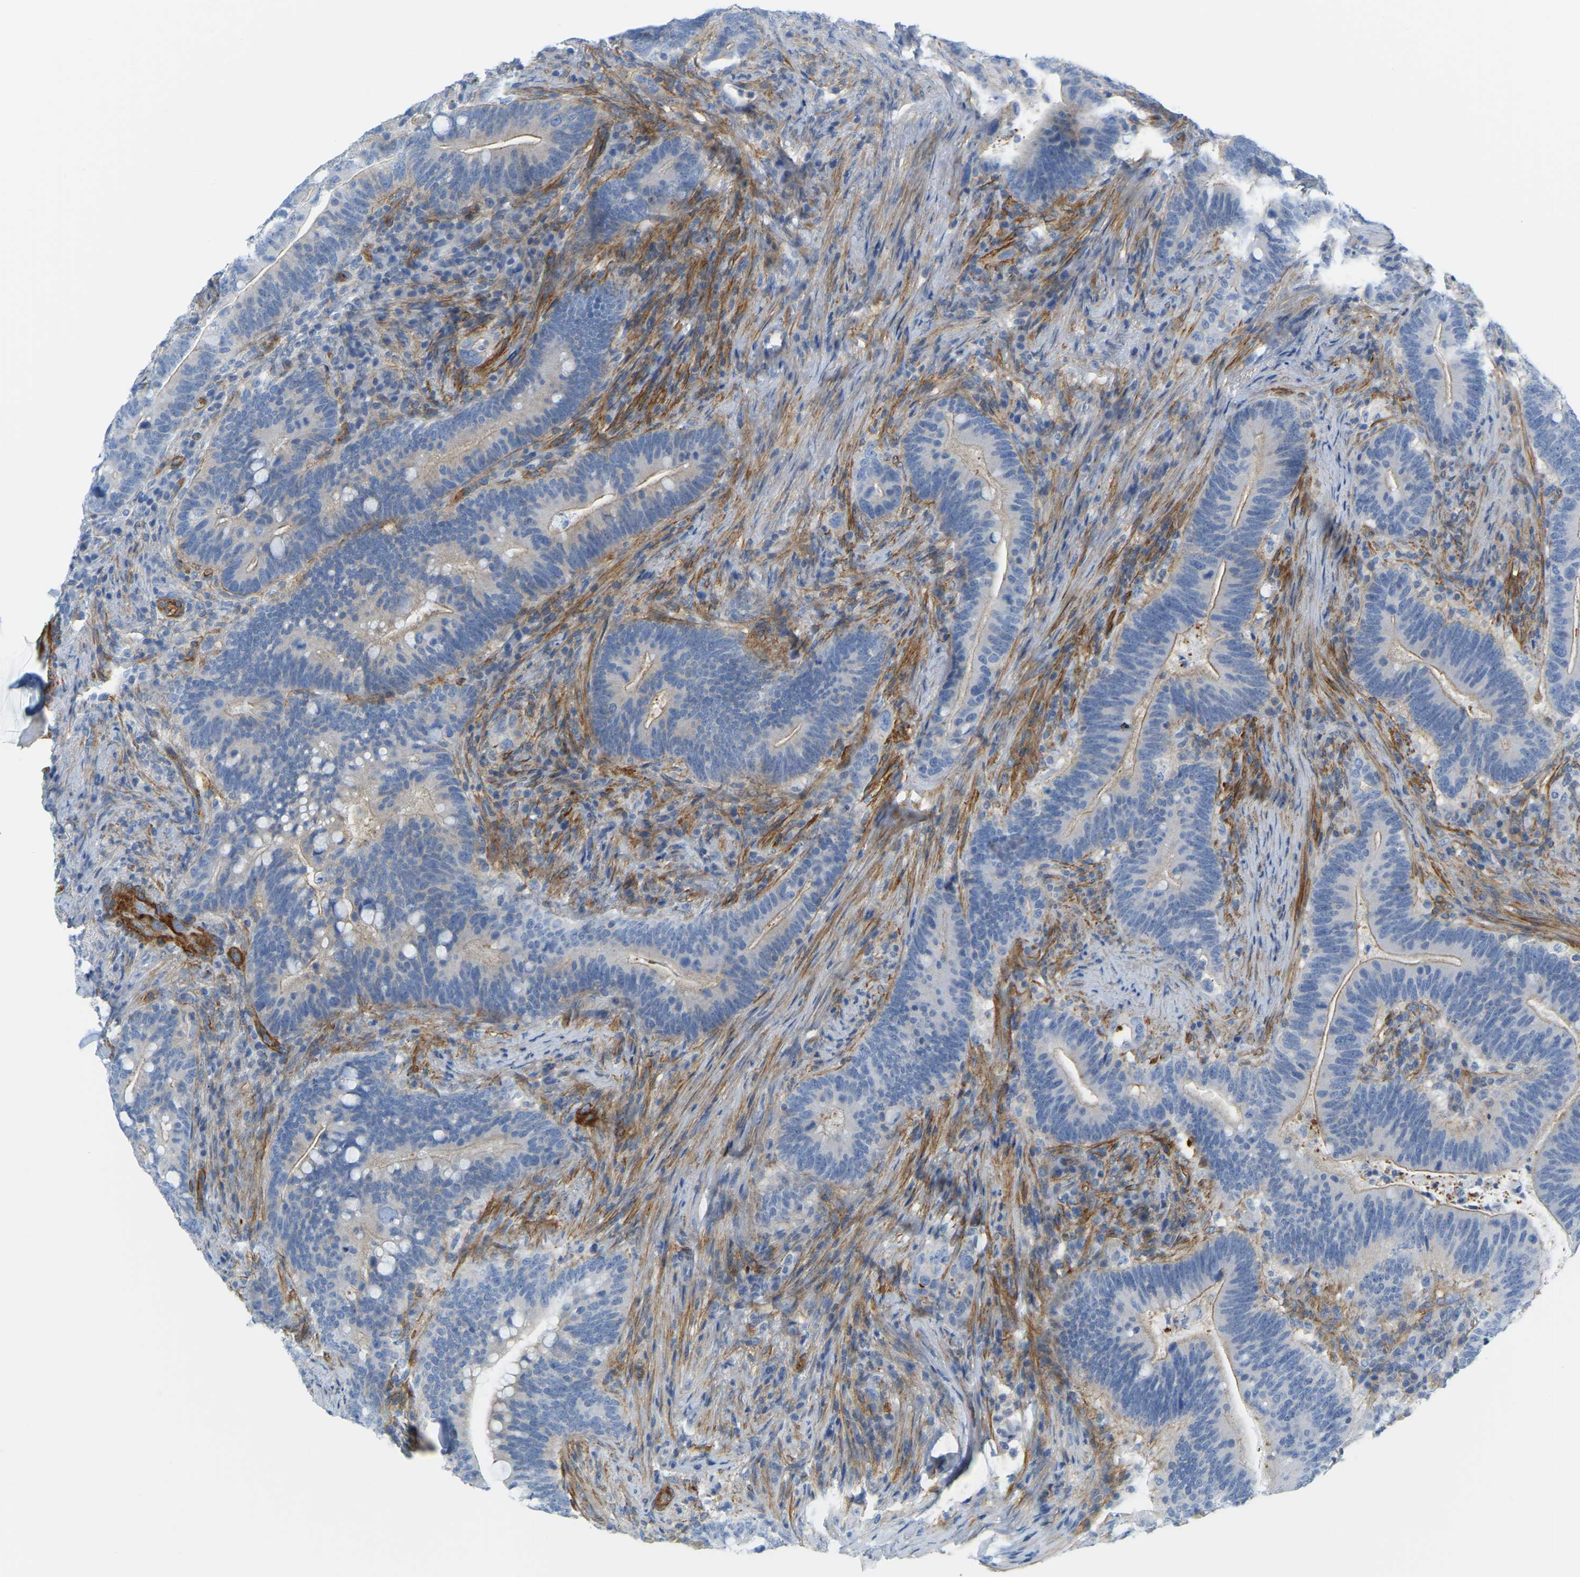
{"staining": {"intensity": "weak", "quantity": "<25%", "location": "cytoplasmic/membranous"}, "tissue": "colorectal cancer", "cell_type": "Tumor cells", "image_type": "cancer", "snomed": [{"axis": "morphology", "description": "Normal tissue, NOS"}, {"axis": "morphology", "description": "Adenocarcinoma, NOS"}, {"axis": "topography", "description": "Colon"}], "caption": "This image is of colorectal cancer (adenocarcinoma) stained with immunohistochemistry (IHC) to label a protein in brown with the nuclei are counter-stained blue. There is no positivity in tumor cells. The staining was performed using DAB (3,3'-diaminobenzidine) to visualize the protein expression in brown, while the nuclei were stained in blue with hematoxylin (Magnification: 20x).", "gene": "MYL3", "patient": {"sex": "female", "age": 66}}